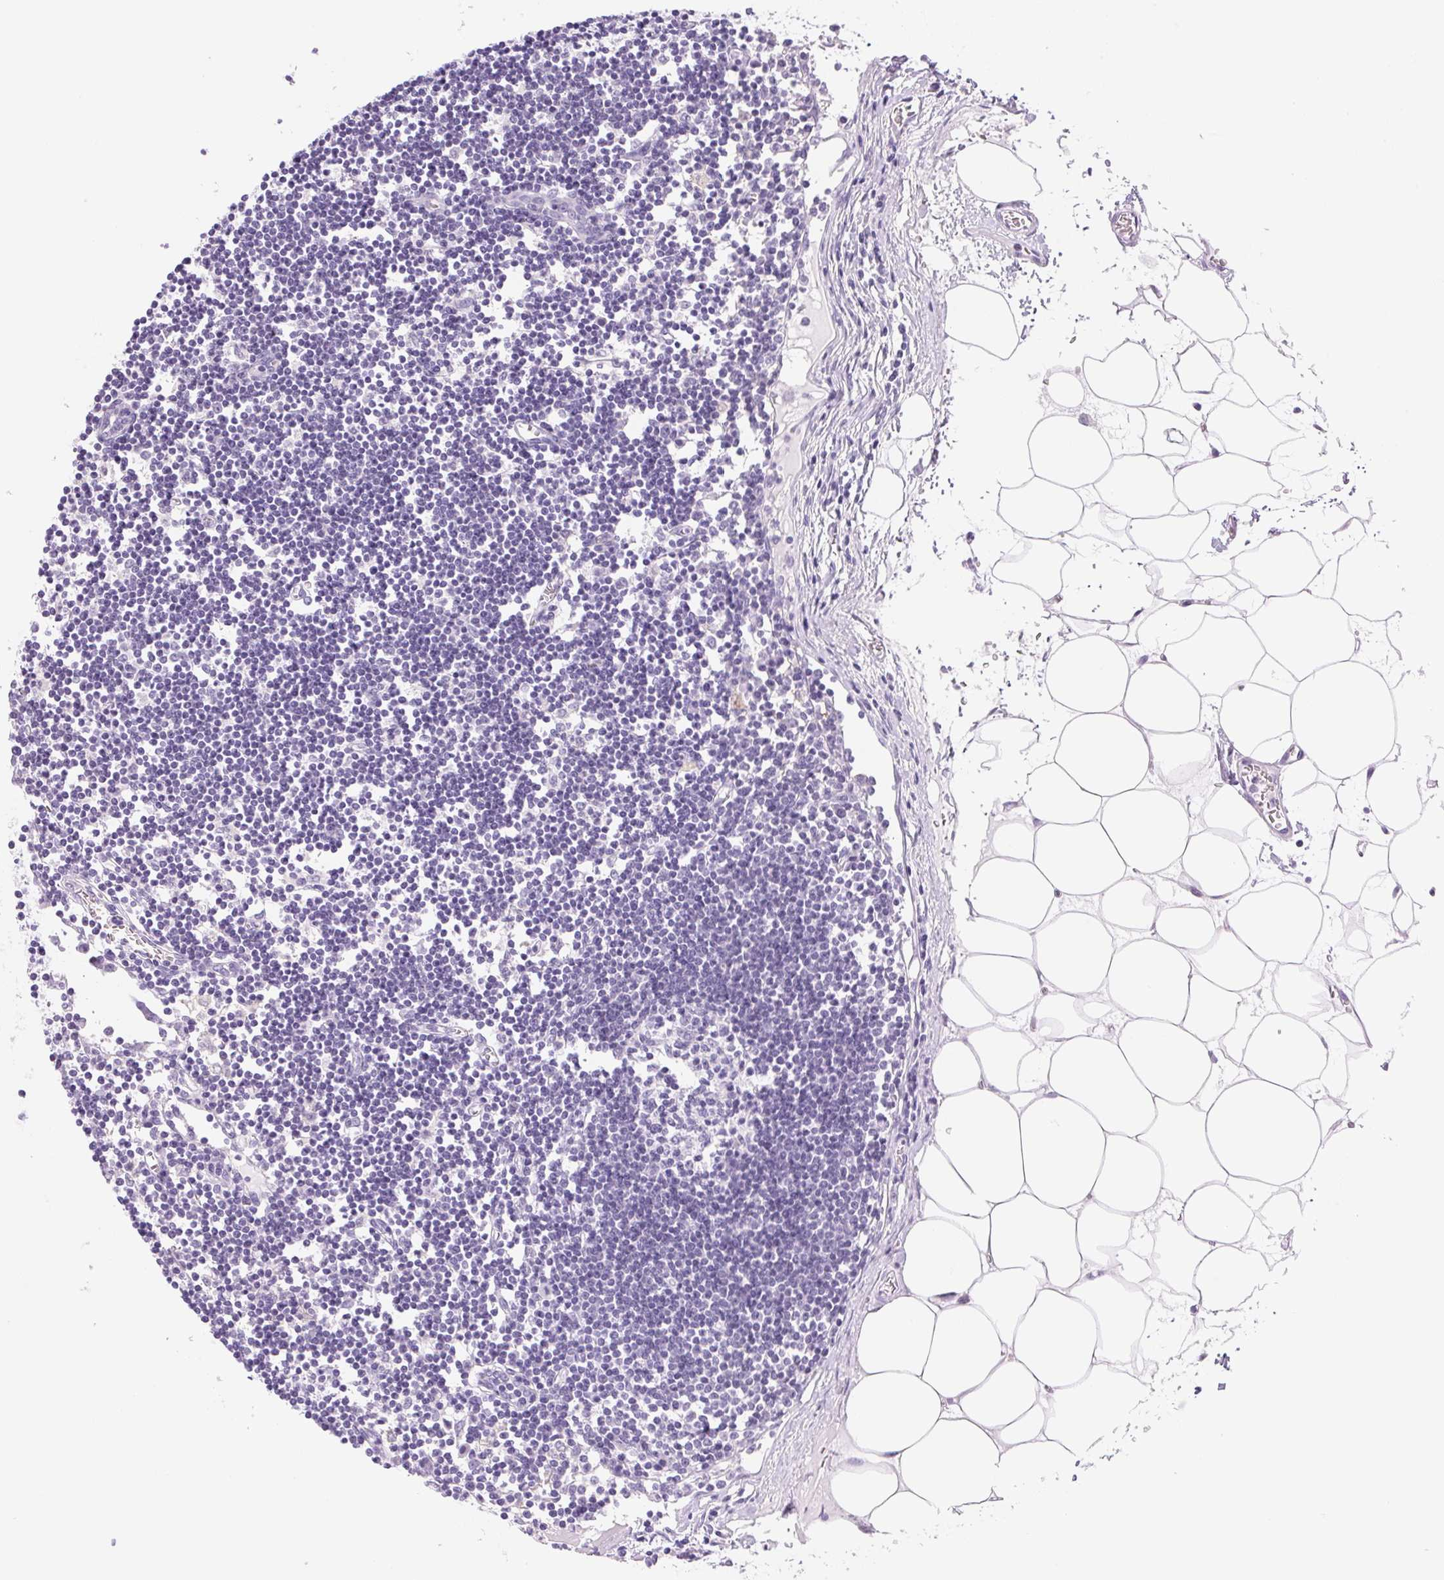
{"staining": {"intensity": "negative", "quantity": "none", "location": "none"}, "tissue": "lymph node", "cell_type": "Germinal center cells", "image_type": "normal", "snomed": [{"axis": "morphology", "description": "Normal tissue, NOS"}, {"axis": "topography", "description": "Lymph node"}], "caption": "Lymph node was stained to show a protein in brown. There is no significant positivity in germinal center cells. Brightfield microscopy of immunohistochemistry stained with DAB (3,3'-diaminobenzidine) (brown) and hematoxylin (blue), captured at high magnification.", "gene": "DHCR24", "patient": {"sex": "female", "age": 65}}